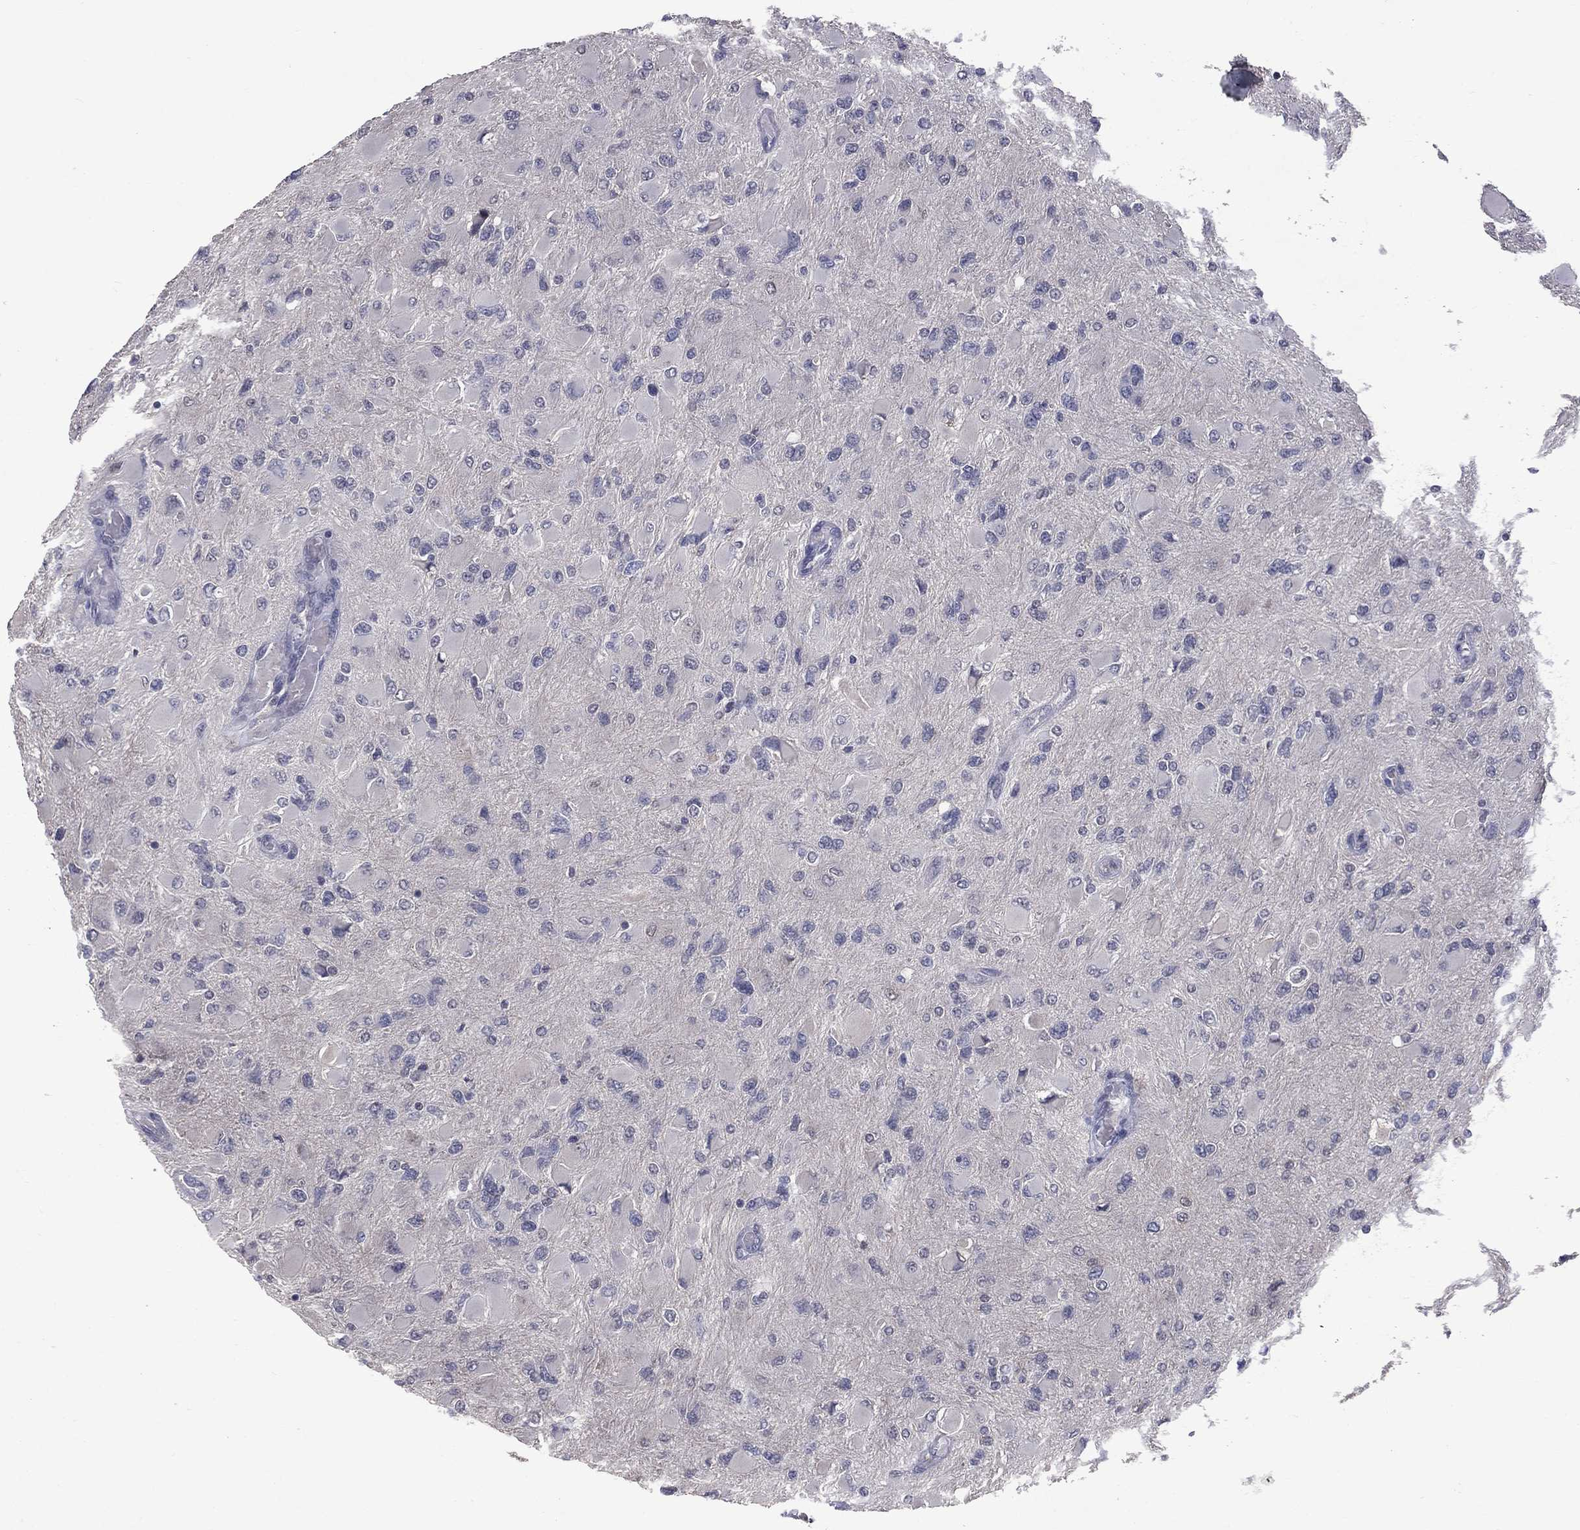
{"staining": {"intensity": "negative", "quantity": "none", "location": "none"}, "tissue": "glioma", "cell_type": "Tumor cells", "image_type": "cancer", "snomed": [{"axis": "morphology", "description": "Glioma, malignant, High grade"}, {"axis": "topography", "description": "Cerebral cortex"}], "caption": "Glioma was stained to show a protein in brown. There is no significant expression in tumor cells.", "gene": "DSG4", "patient": {"sex": "female", "age": 36}}